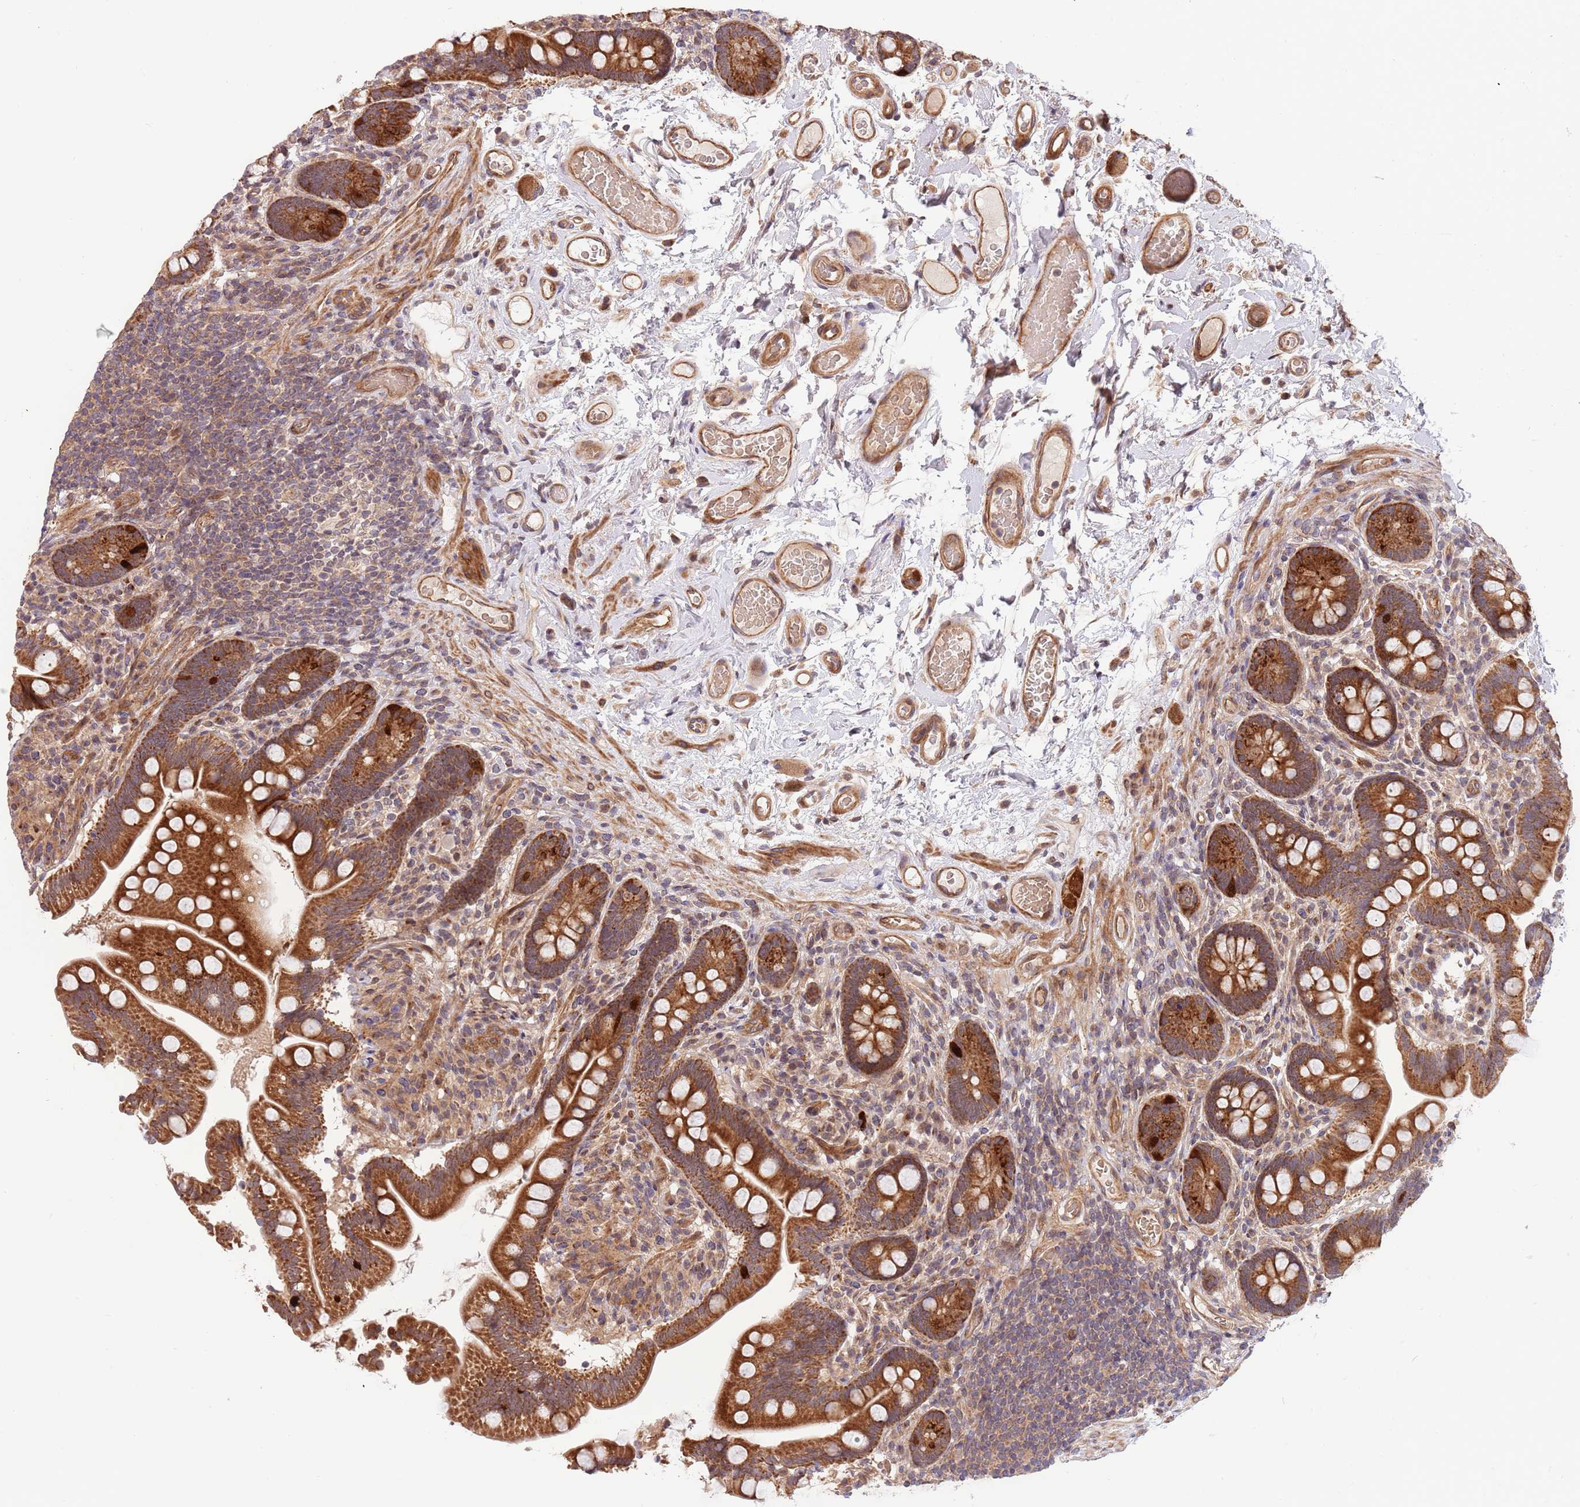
{"staining": {"intensity": "strong", "quantity": ">75%", "location": "cytoplasmic/membranous"}, "tissue": "small intestine", "cell_type": "Glandular cells", "image_type": "normal", "snomed": [{"axis": "morphology", "description": "Normal tissue, NOS"}, {"axis": "topography", "description": "Small intestine"}], "caption": "High-power microscopy captured an IHC image of unremarkable small intestine, revealing strong cytoplasmic/membranous expression in approximately >75% of glandular cells. The staining was performed using DAB (3,3'-diaminobenzidine), with brown indicating positive protein expression. Nuclei are stained blue with hematoxylin.", "gene": "HAUS3", "patient": {"sex": "female", "age": 64}}